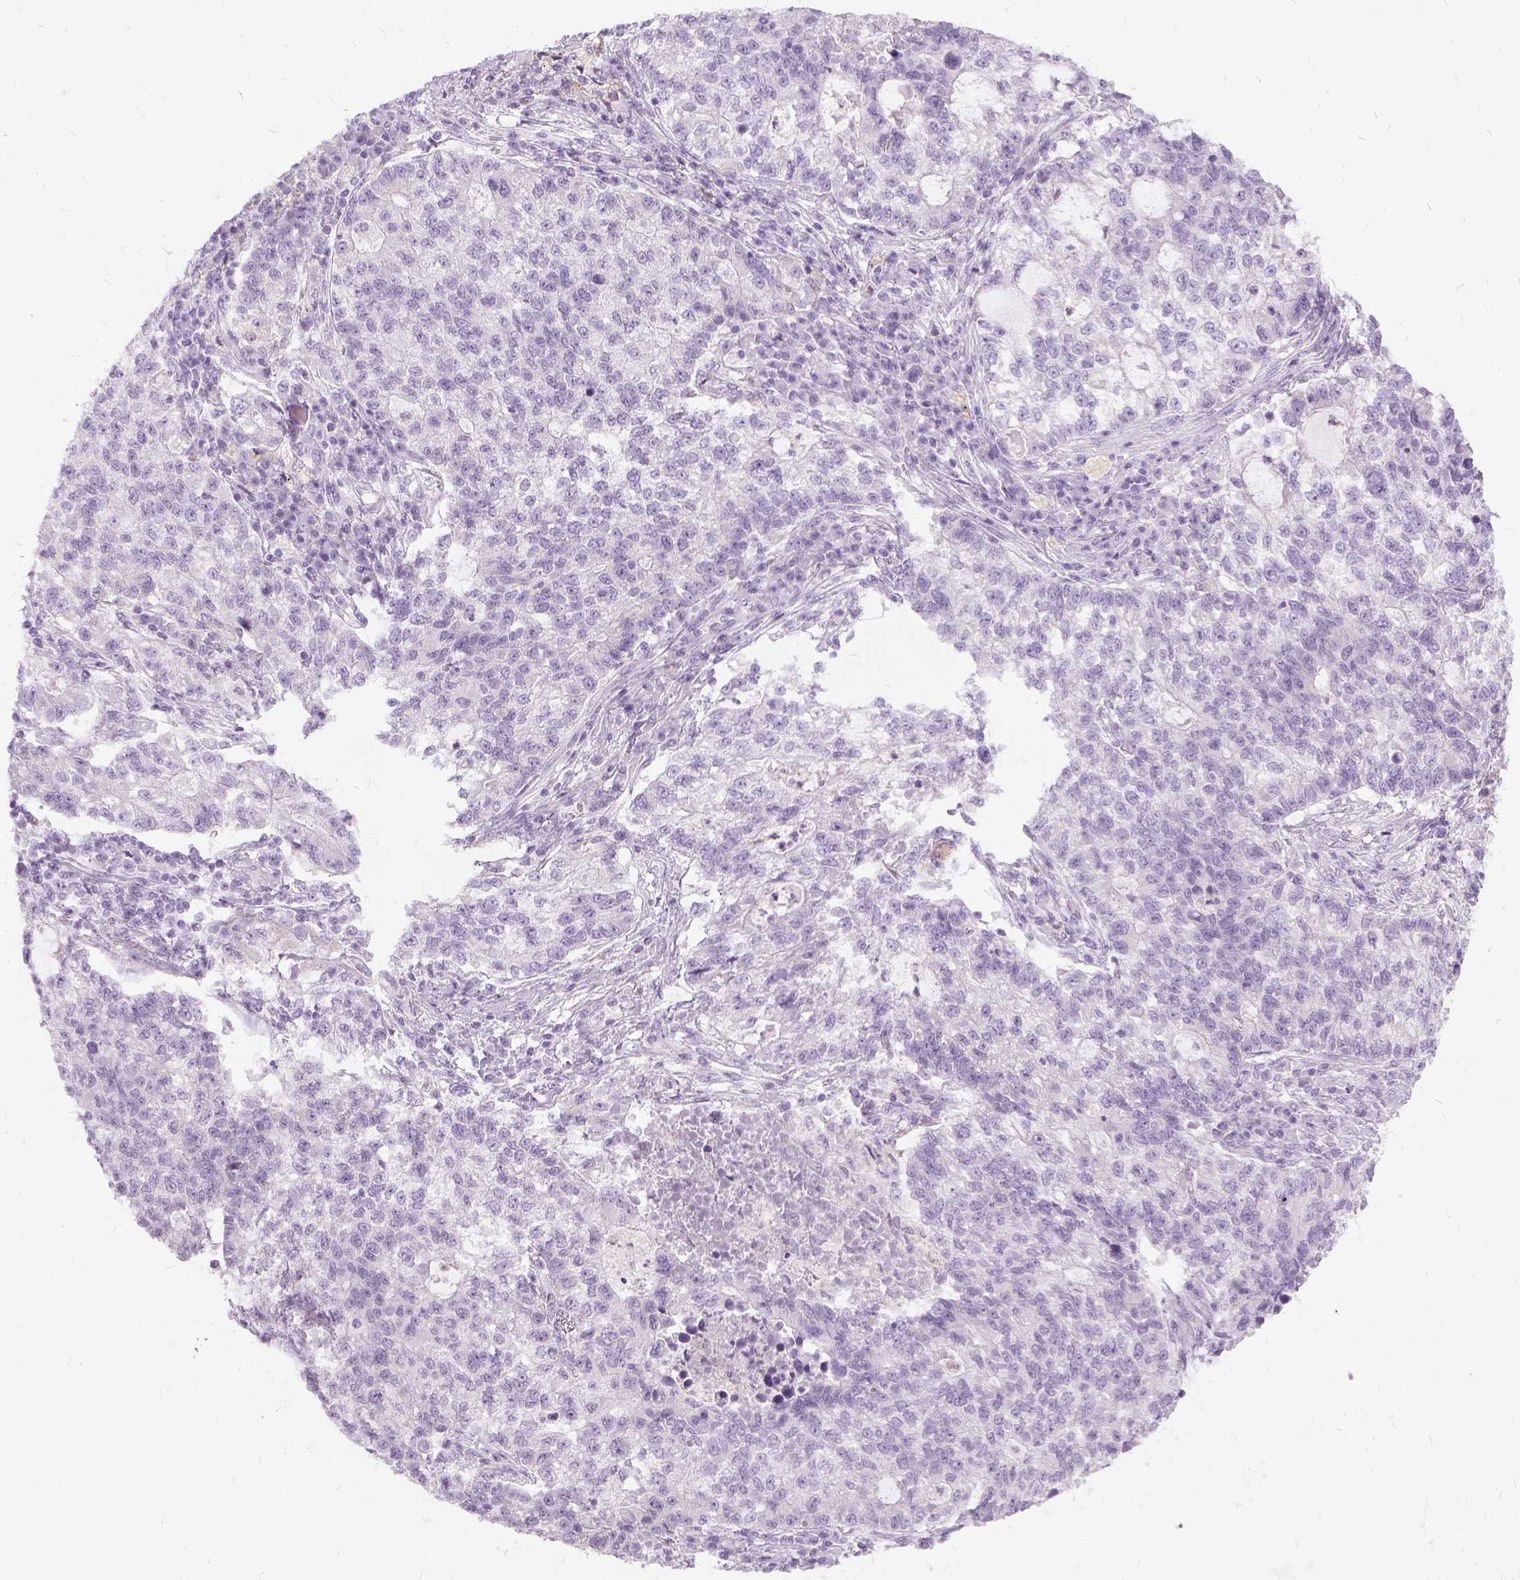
{"staining": {"intensity": "negative", "quantity": "none", "location": "none"}, "tissue": "lung cancer", "cell_type": "Tumor cells", "image_type": "cancer", "snomed": [{"axis": "morphology", "description": "Adenocarcinoma, NOS"}, {"axis": "topography", "description": "Lung"}], "caption": "This is an IHC photomicrograph of human lung cancer. There is no expression in tumor cells.", "gene": "FDX1", "patient": {"sex": "male", "age": 57}}